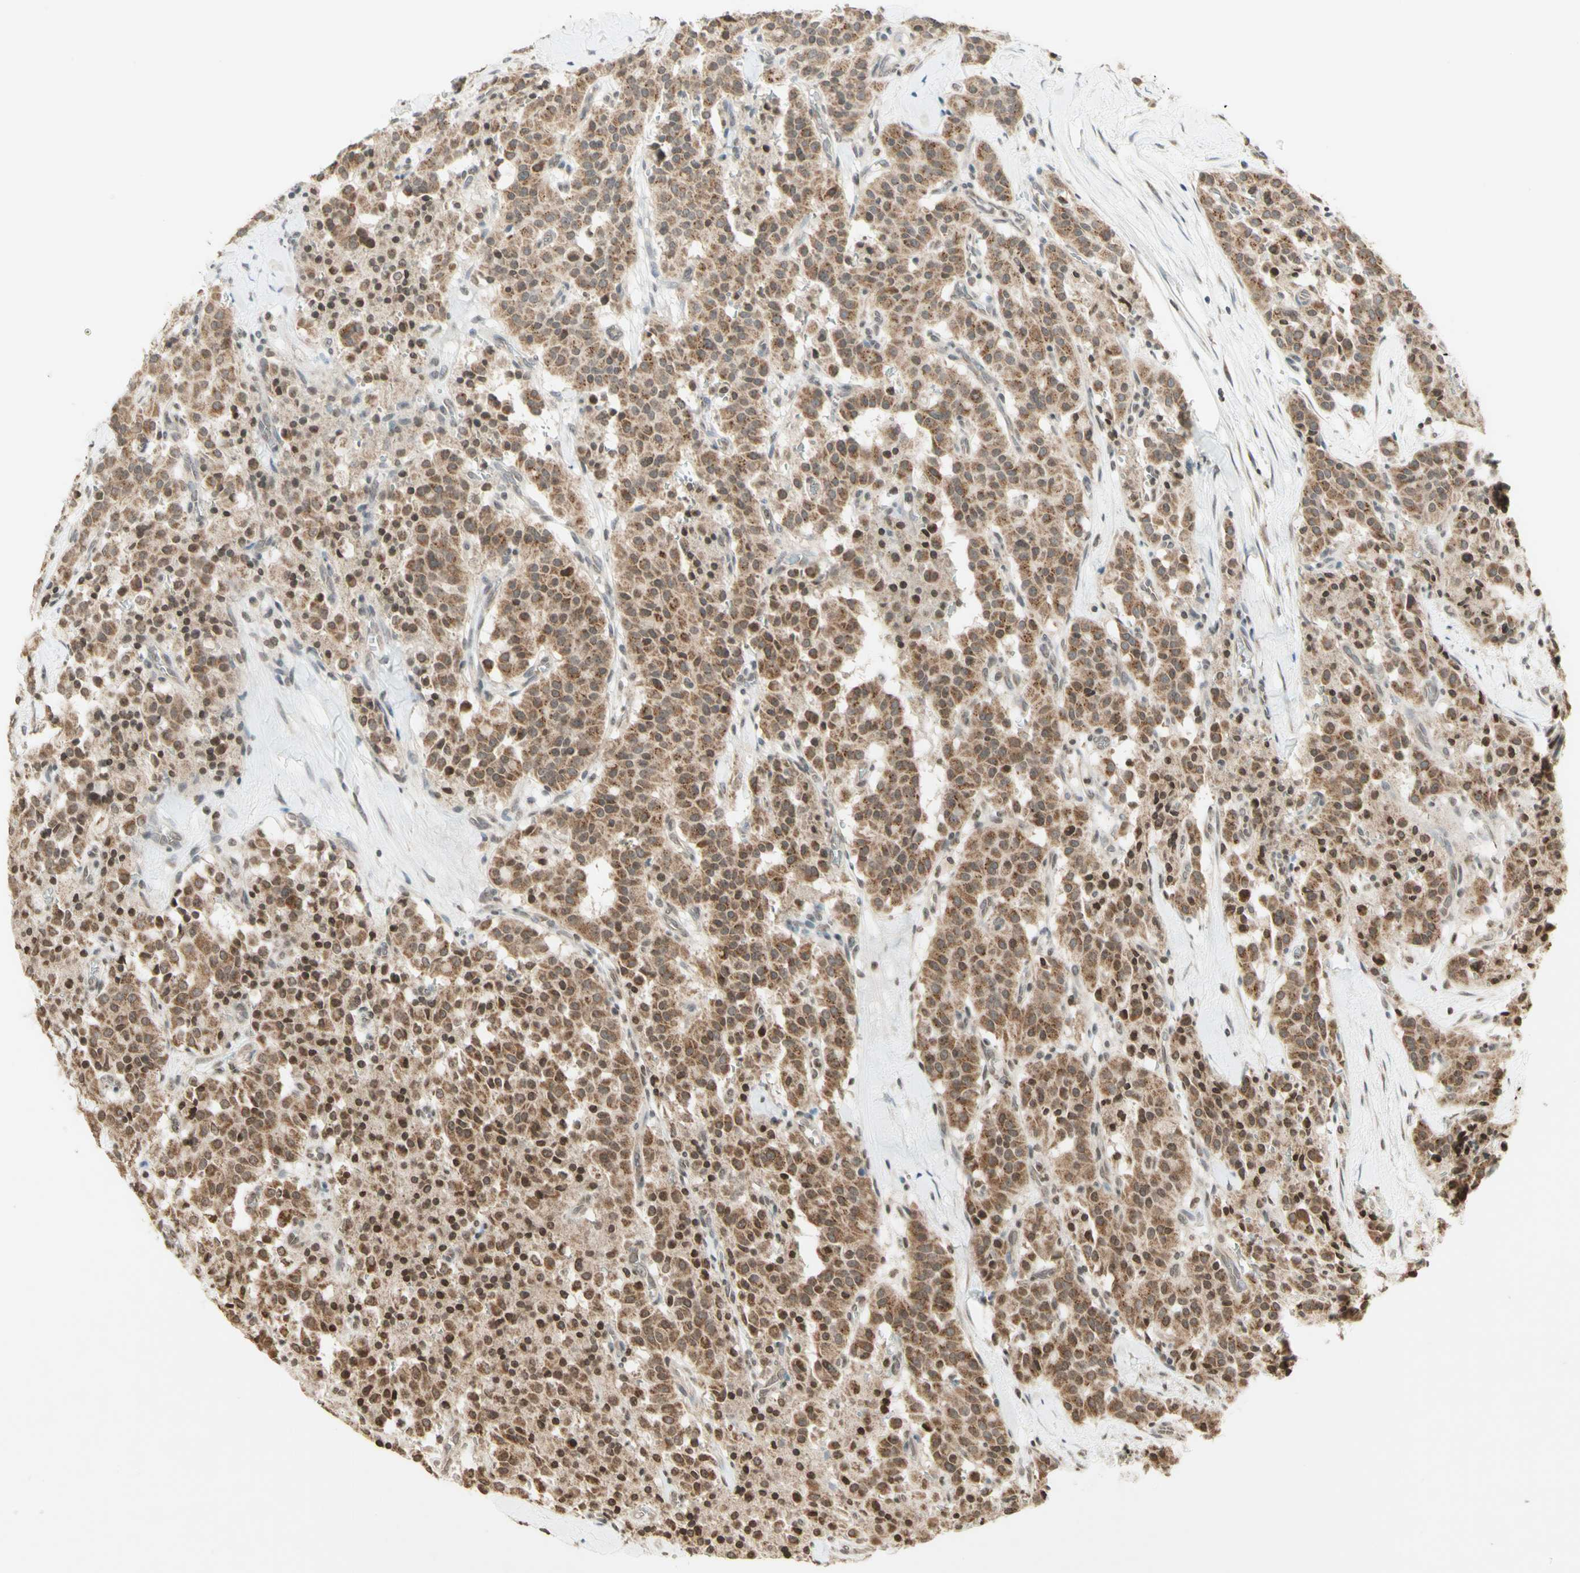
{"staining": {"intensity": "moderate", "quantity": ">75%", "location": "cytoplasmic/membranous"}, "tissue": "carcinoid", "cell_type": "Tumor cells", "image_type": "cancer", "snomed": [{"axis": "morphology", "description": "Carcinoid, malignant, NOS"}, {"axis": "topography", "description": "Lung"}], "caption": "Carcinoid (malignant) stained with a protein marker reveals moderate staining in tumor cells.", "gene": "CCNI", "patient": {"sex": "male", "age": 30}}